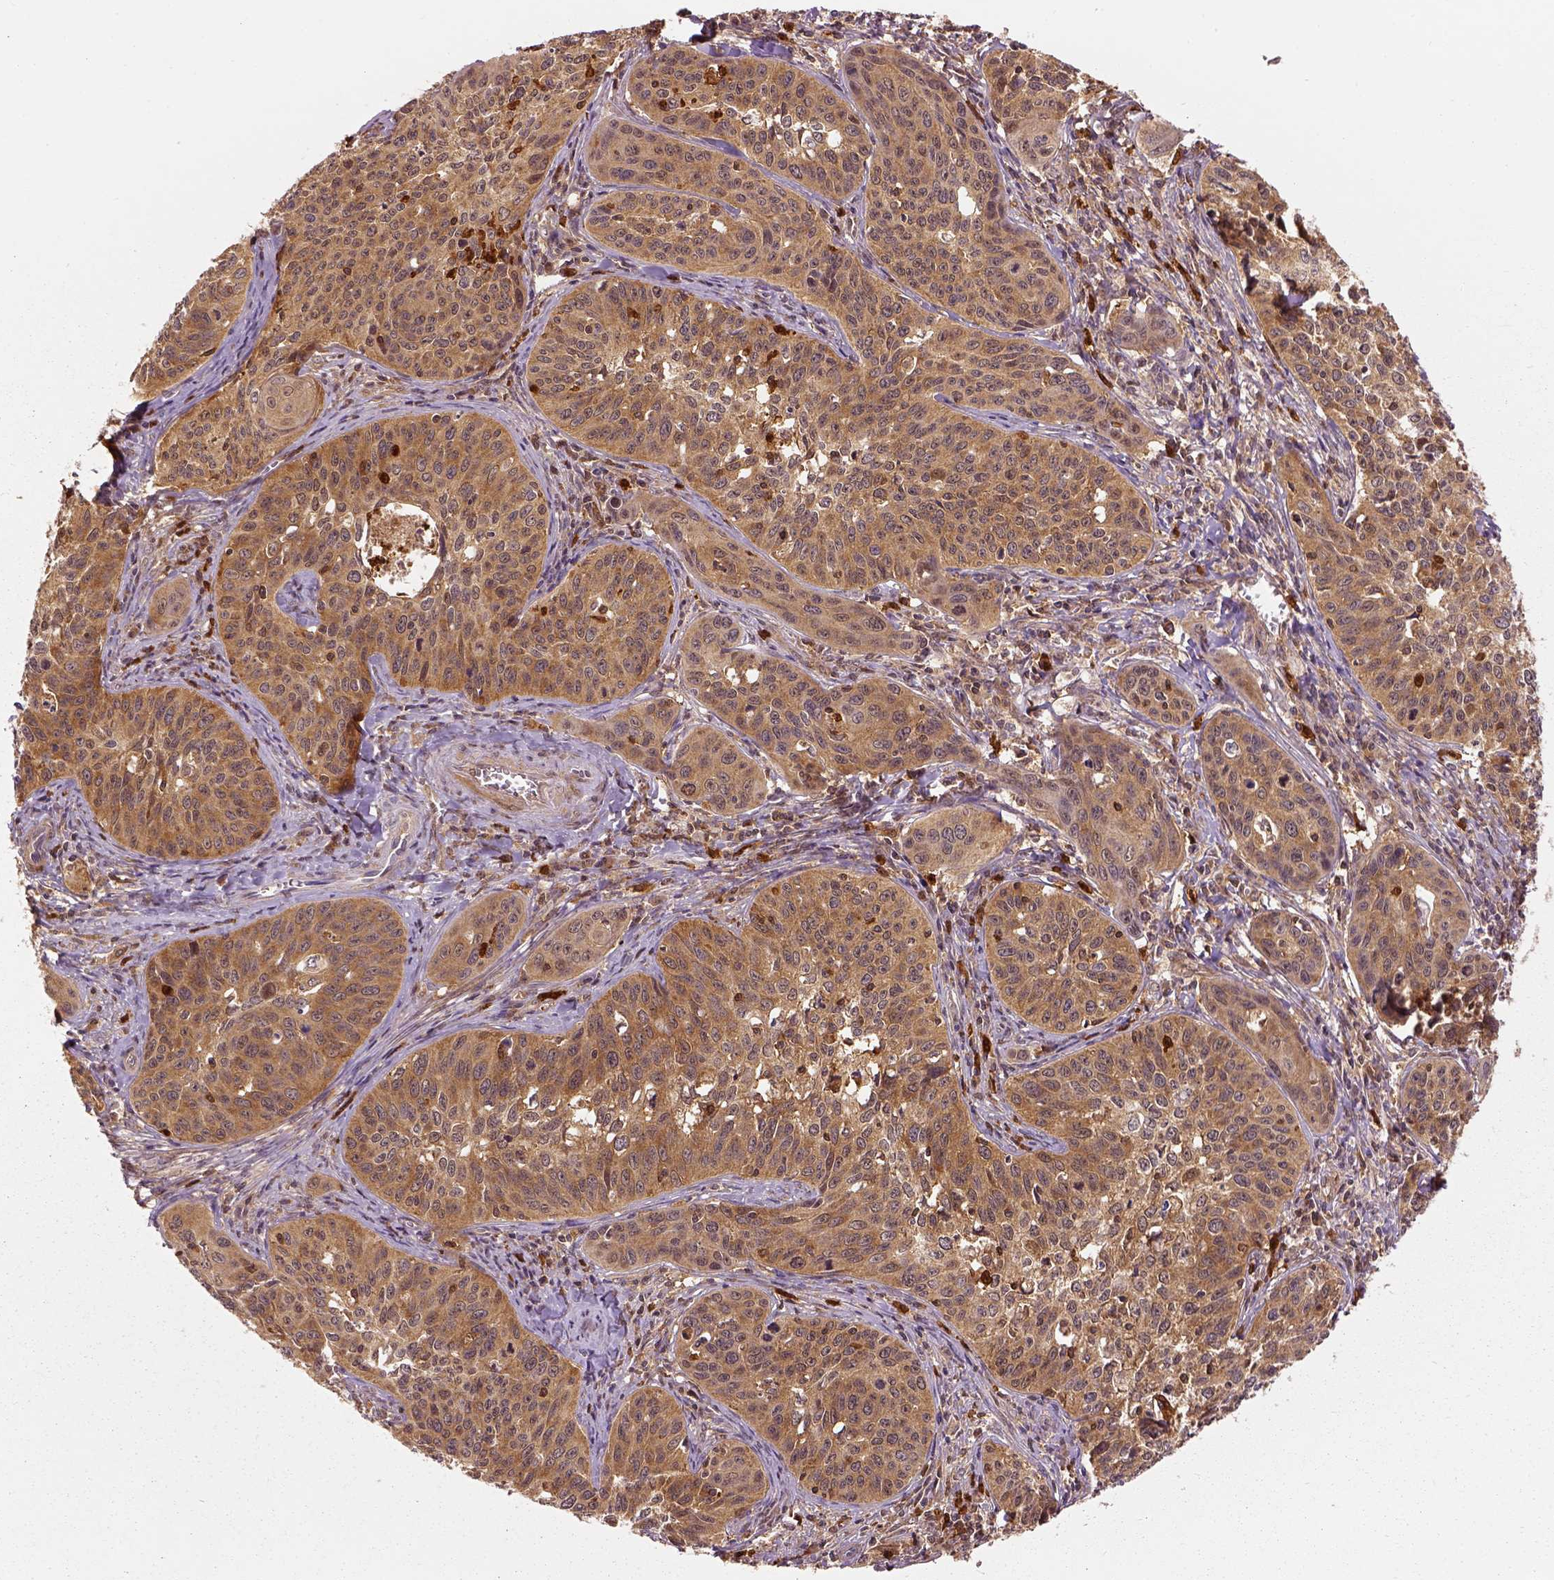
{"staining": {"intensity": "moderate", "quantity": ">75%", "location": "cytoplasmic/membranous"}, "tissue": "cervical cancer", "cell_type": "Tumor cells", "image_type": "cancer", "snomed": [{"axis": "morphology", "description": "Squamous cell carcinoma, NOS"}, {"axis": "topography", "description": "Cervix"}], "caption": "A histopathology image of squamous cell carcinoma (cervical) stained for a protein displays moderate cytoplasmic/membranous brown staining in tumor cells. Using DAB (brown) and hematoxylin (blue) stains, captured at high magnification using brightfield microscopy.", "gene": "GPI", "patient": {"sex": "female", "age": 31}}